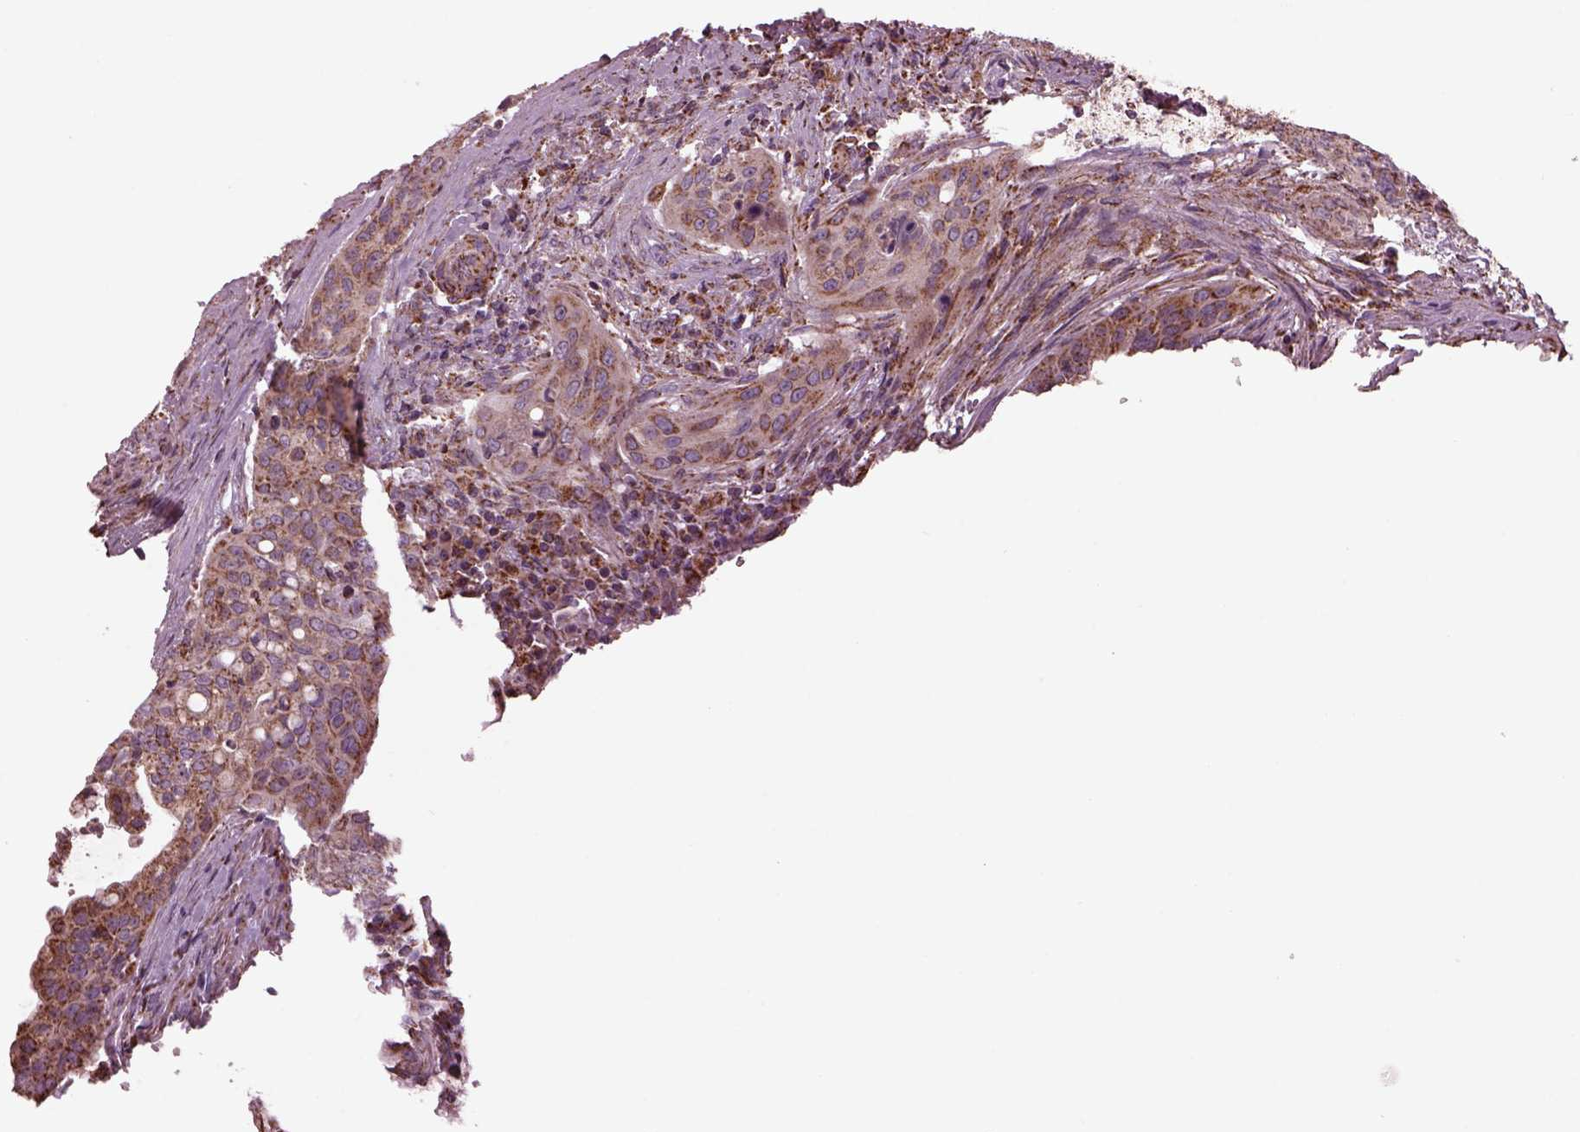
{"staining": {"intensity": "weak", "quantity": "25%-75%", "location": "cytoplasmic/membranous"}, "tissue": "urothelial cancer", "cell_type": "Tumor cells", "image_type": "cancer", "snomed": [{"axis": "morphology", "description": "Urothelial carcinoma, High grade"}, {"axis": "topography", "description": "Urinary bladder"}], "caption": "Weak cytoplasmic/membranous protein expression is seen in about 25%-75% of tumor cells in high-grade urothelial carcinoma.", "gene": "TMEM254", "patient": {"sex": "male", "age": 82}}